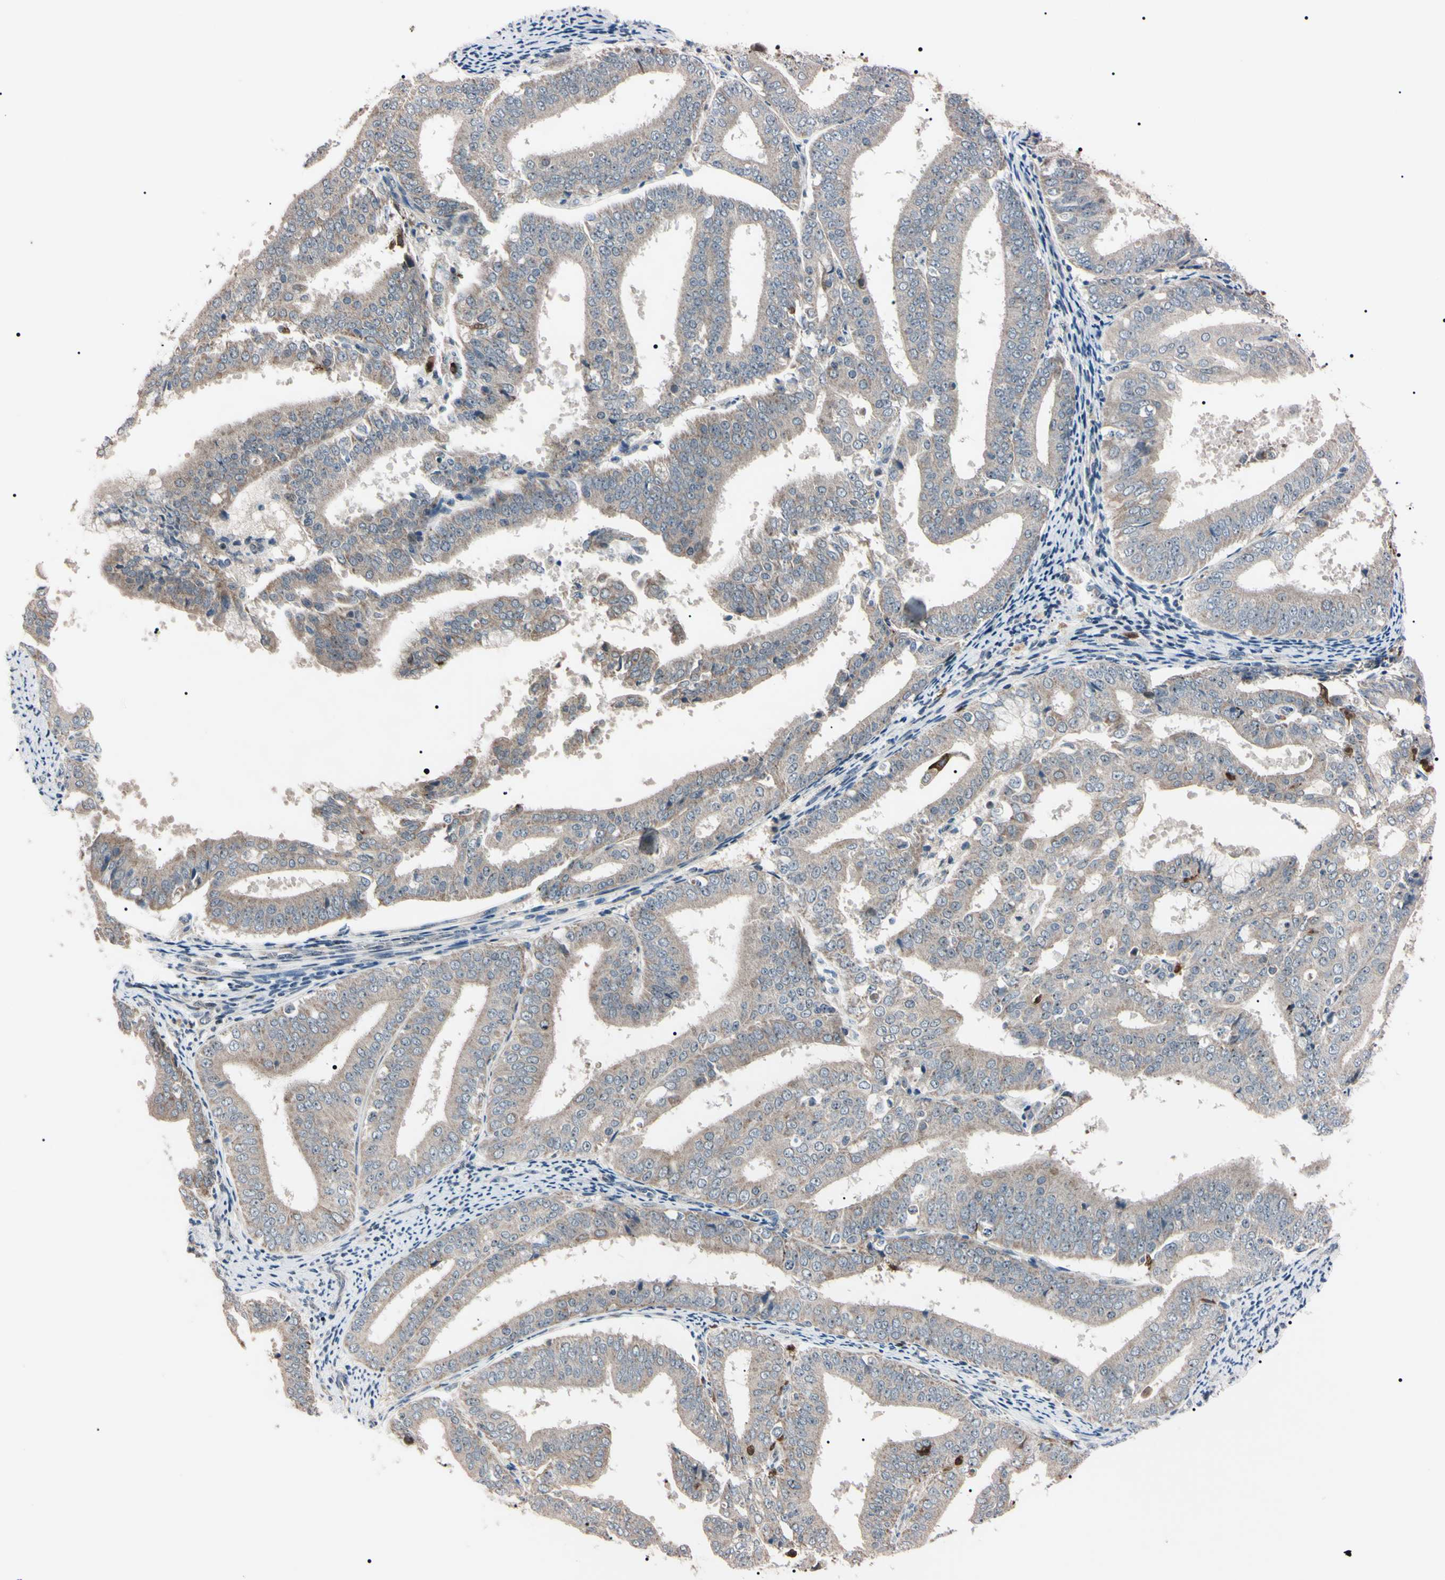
{"staining": {"intensity": "strong", "quantity": "<25%", "location": "cytoplasmic/membranous,nuclear"}, "tissue": "endometrial cancer", "cell_type": "Tumor cells", "image_type": "cancer", "snomed": [{"axis": "morphology", "description": "Adenocarcinoma, NOS"}, {"axis": "topography", "description": "Endometrium"}], "caption": "Protein expression analysis of endometrial cancer (adenocarcinoma) shows strong cytoplasmic/membranous and nuclear staining in about <25% of tumor cells.", "gene": "TRAF5", "patient": {"sex": "female", "age": 63}}